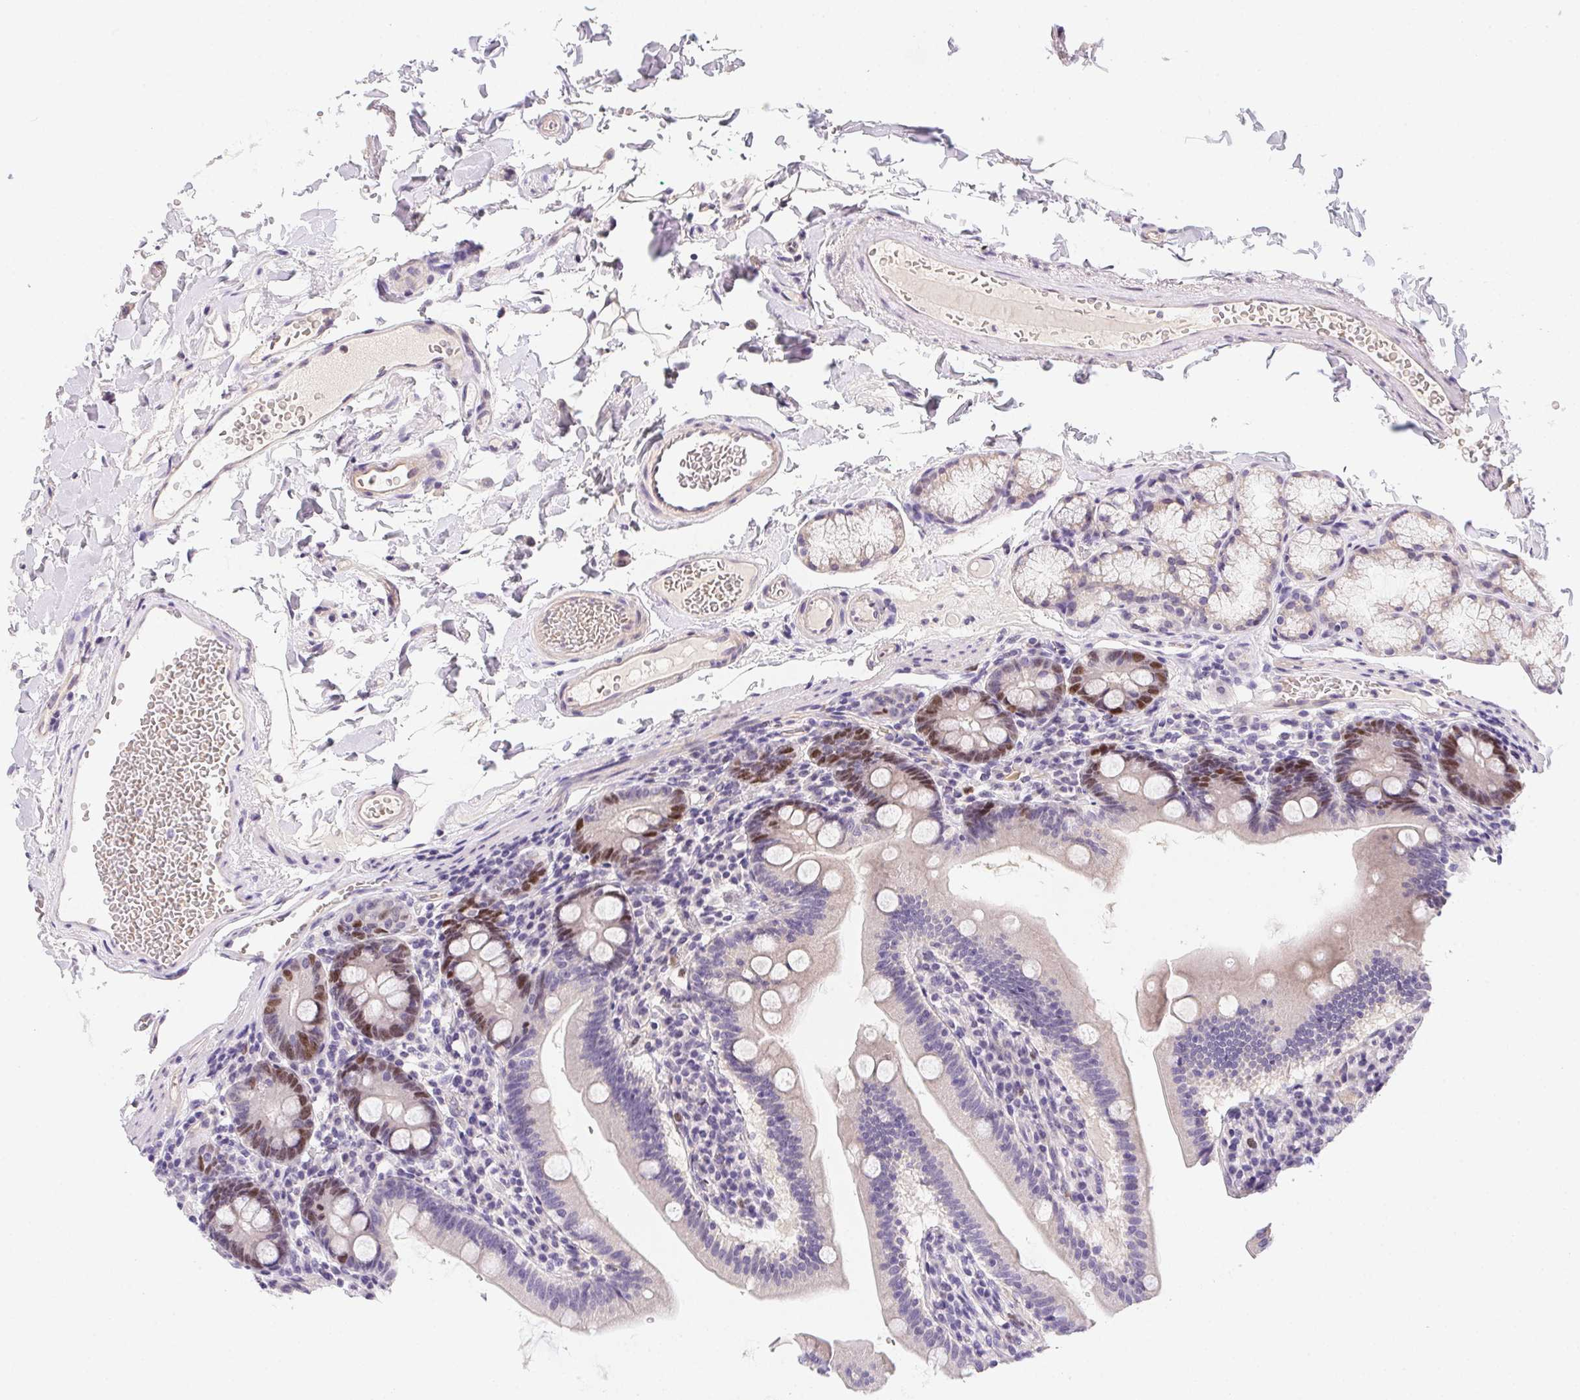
{"staining": {"intensity": "moderate", "quantity": "25%-75%", "location": "nuclear"}, "tissue": "duodenum", "cell_type": "Glandular cells", "image_type": "normal", "snomed": [{"axis": "morphology", "description": "Normal tissue, NOS"}, {"axis": "topography", "description": "Duodenum"}], "caption": "Brown immunohistochemical staining in unremarkable human duodenum exhibits moderate nuclear expression in about 25%-75% of glandular cells. The staining was performed using DAB, with brown indicating positive protein expression. Nuclei are stained blue with hematoxylin.", "gene": "HELLS", "patient": {"sex": "female", "age": 67}}